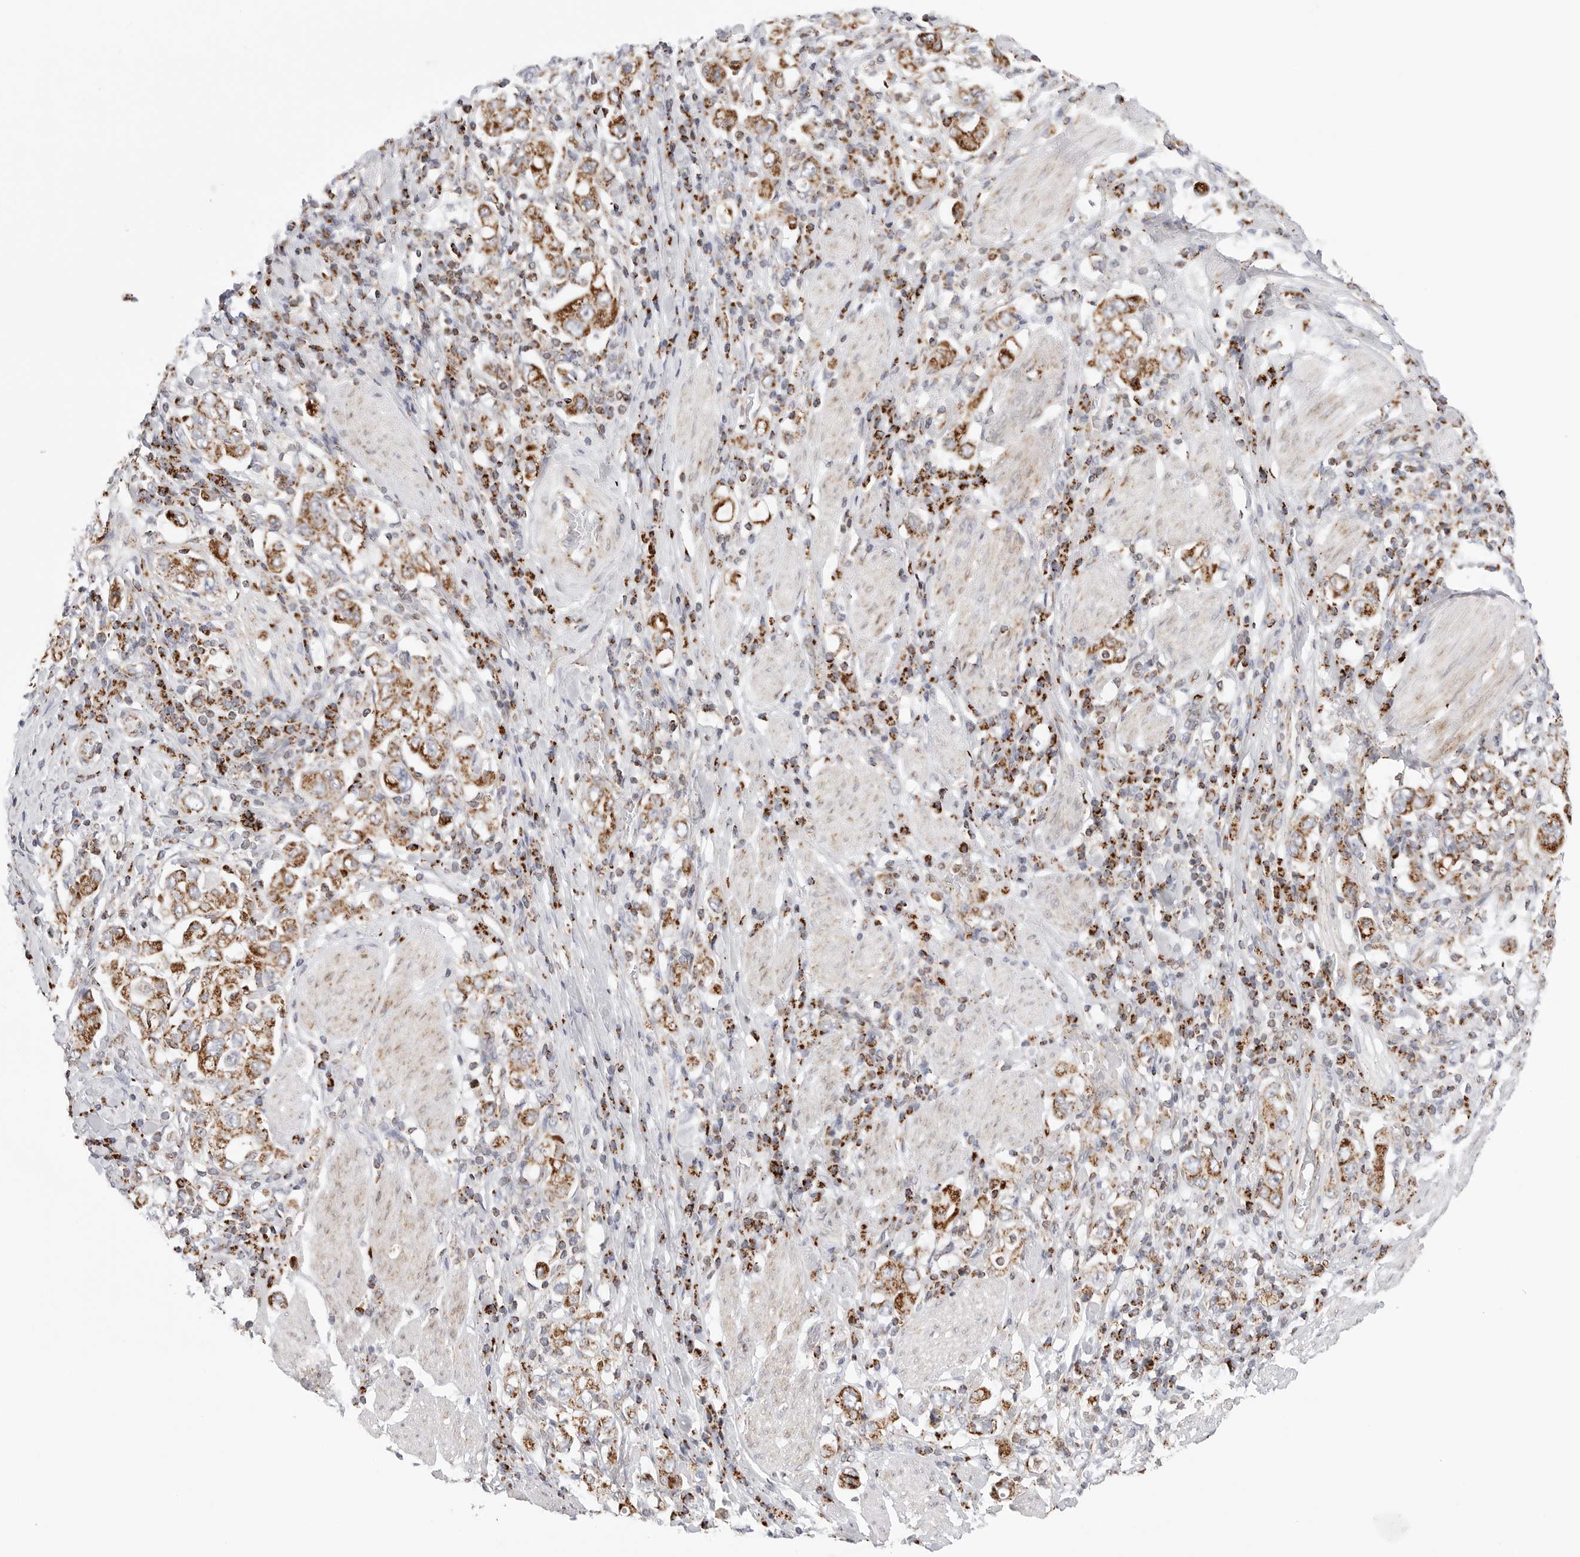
{"staining": {"intensity": "moderate", "quantity": ">75%", "location": "cytoplasmic/membranous"}, "tissue": "stomach cancer", "cell_type": "Tumor cells", "image_type": "cancer", "snomed": [{"axis": "morphology", "description": "Adenocarcinoma, NOS"}, {"axis": "topography", "description": "Stomach, upper"}], "caption": "IHC histopathology image of adenocarcinoma (stomach) stained for a protein (brown), which demonstrates medium levels of moderate cytoplasmic/membranous staining in approximately >75% of tumor cells.", "gene": "ATP5IF1", "patient": {"sex": "male", "age": 62}}